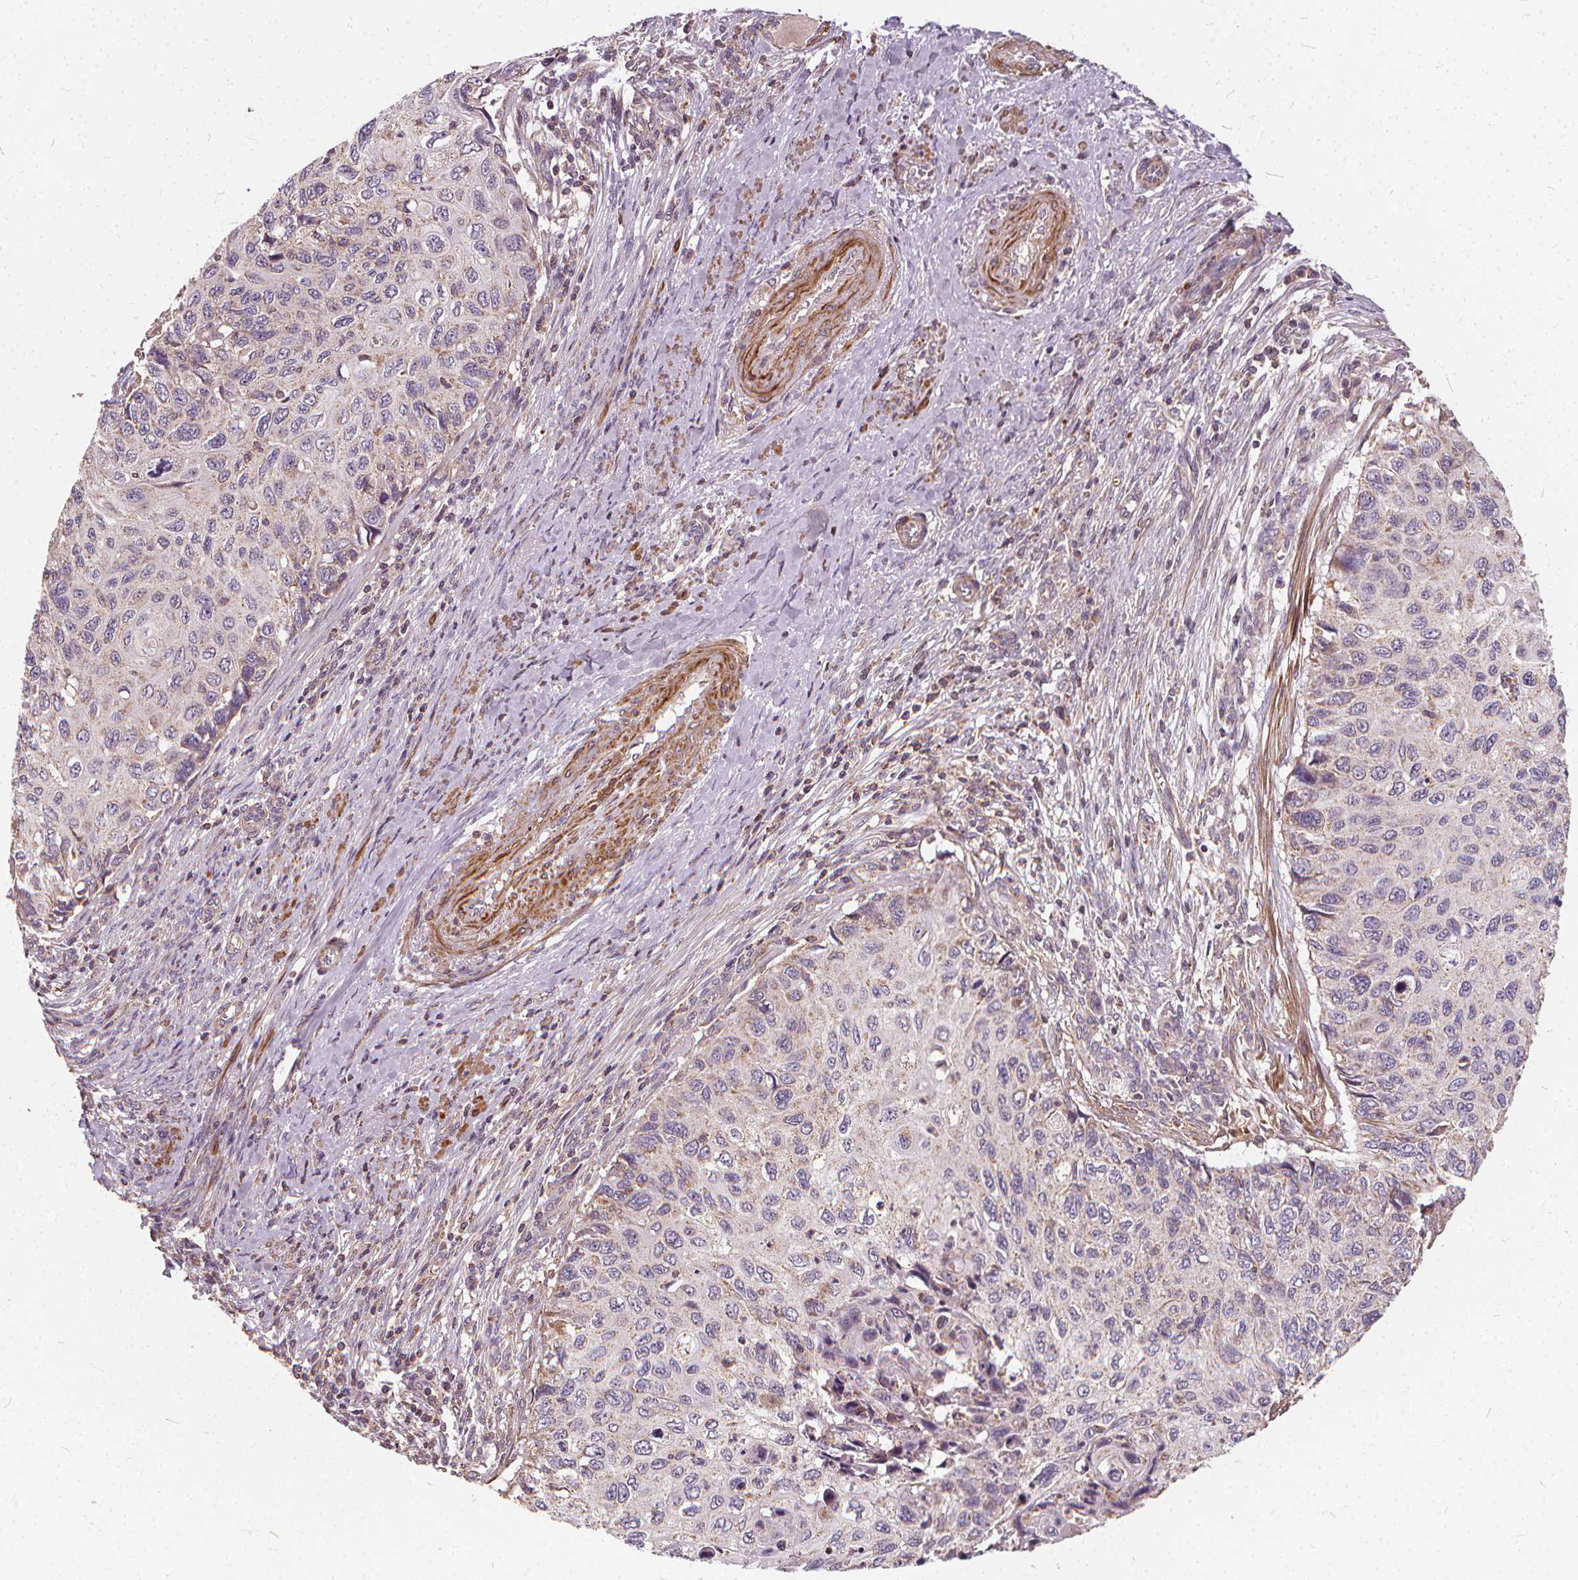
{"staining": {"intensity": "negative", "quantity": "none", "location": "none"}, "tissue": "cervical cancer", "cell_type": "Tumor cells", "image_type": "cancer", "snomed": [{"axis": "morphology", "description": "Squamous cell carcinoma, NOS"}, {"axis": "topography", "description": "Cervix"}], "caption": "A micrograph of cervical squamous cell carcinoma stained for a protein displays no brown staining in tumor cells. (Immunohistochemistry (ihc), brightfield microscopy, high magnification).", "gene": "ORAI2", "patient": {"sex": "female", "age": 70}}